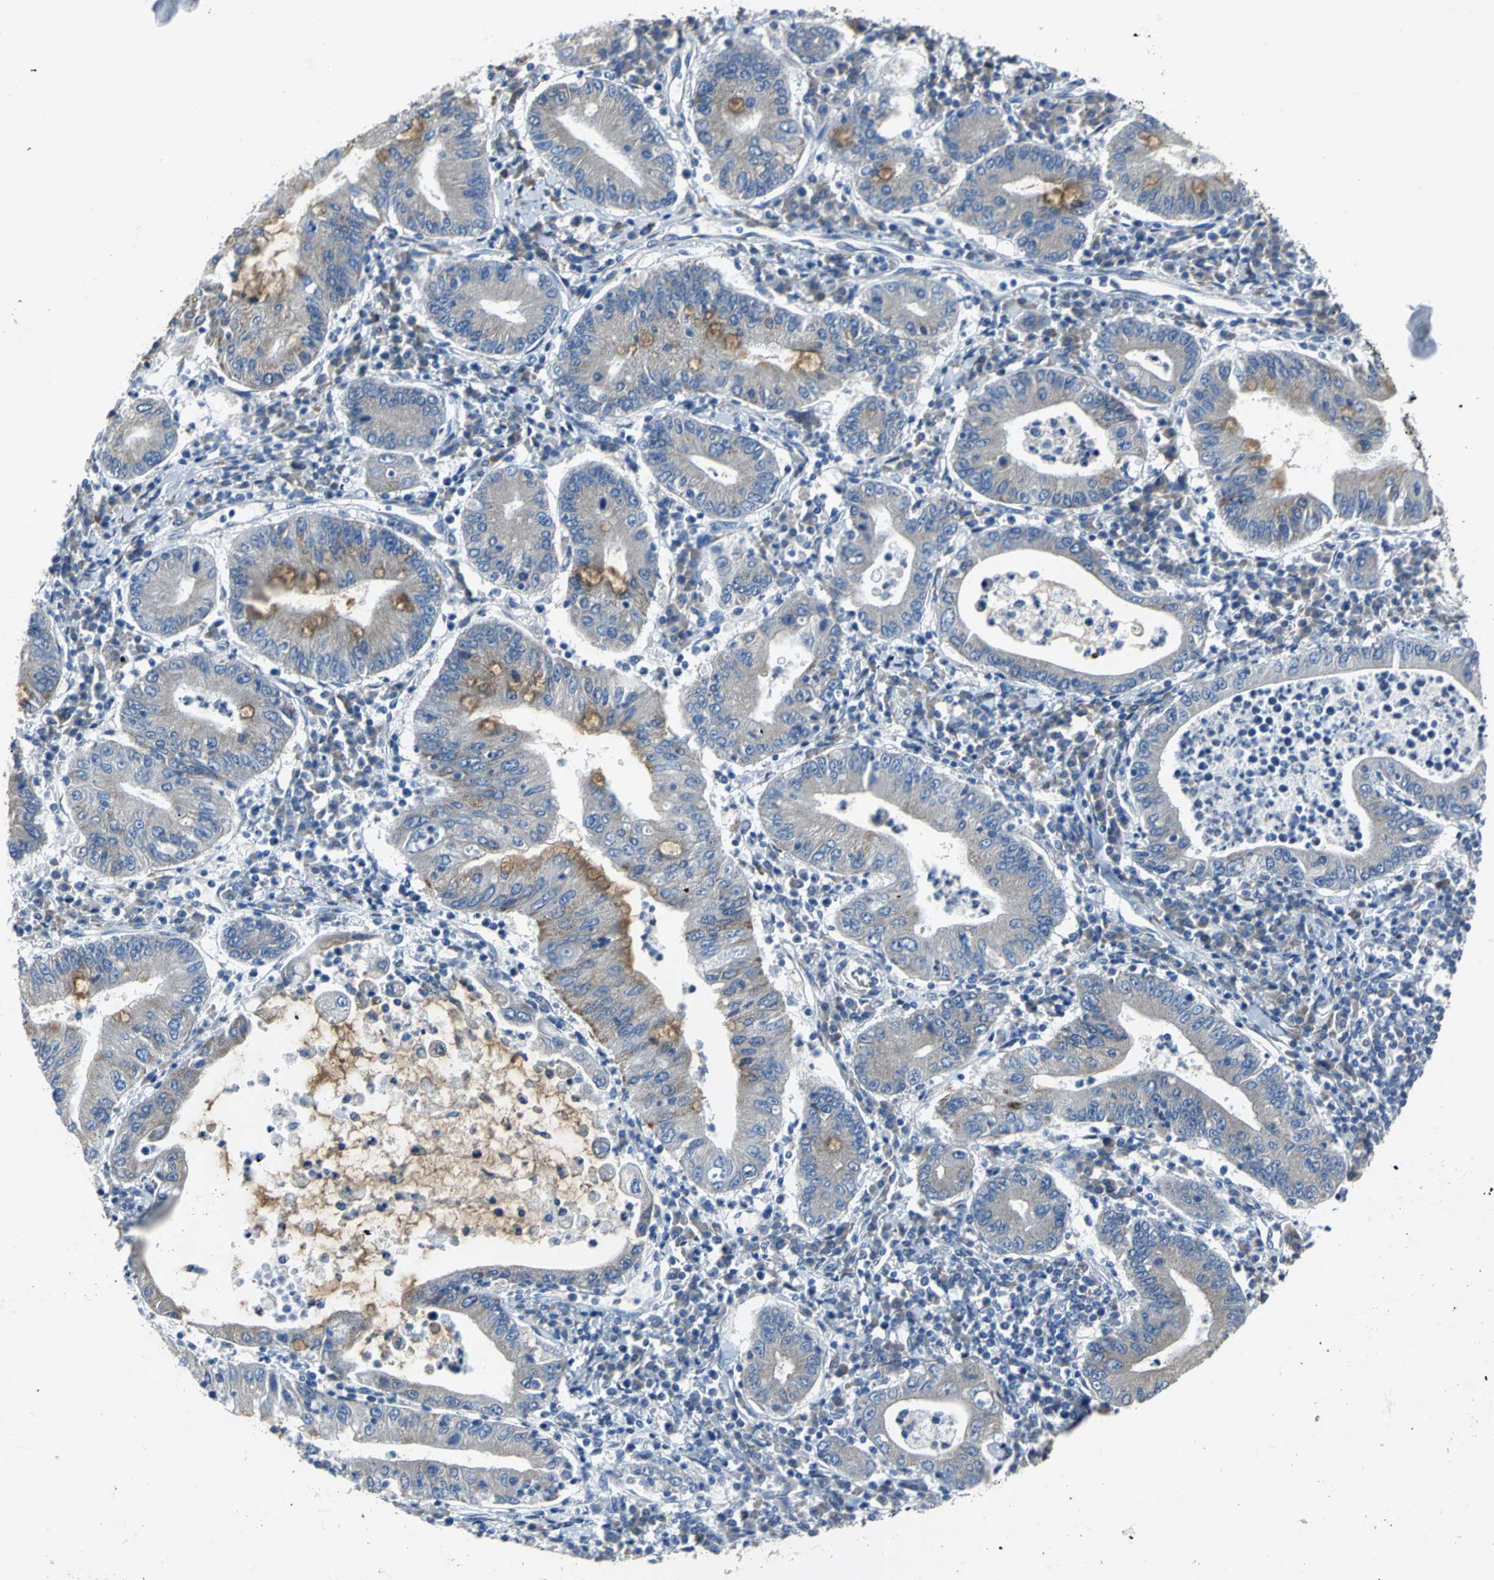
{"staining": {"intensity": "negative", "quantity": "none", "location": "none"}, "tissue": "stomach cancer", "cell_type": "Tumor cells", "image_type": "cancer", "snomed": [{"axis": "morphology", "description": "Normal tissue, NOS"}, {"axis": "morphology", "description": "Adenocarcinoma, NOS"}, {"axis": "topography", "description": "Esophagus"}, {"axis": "topography", "description": "Stomach, upper"}, {"axis": "topography", "description": "Peripheral nerve tissue"}], "caption": "Stomach cancer was stained to show a protein in brown. There is no significant positivity in tumor cells. The staining is performed using DAB brown chromogen with nuclei counter-stained in using hematoxylin.", "gene": "EIF5A", "patient": {"sex": "male", "age": 62}}